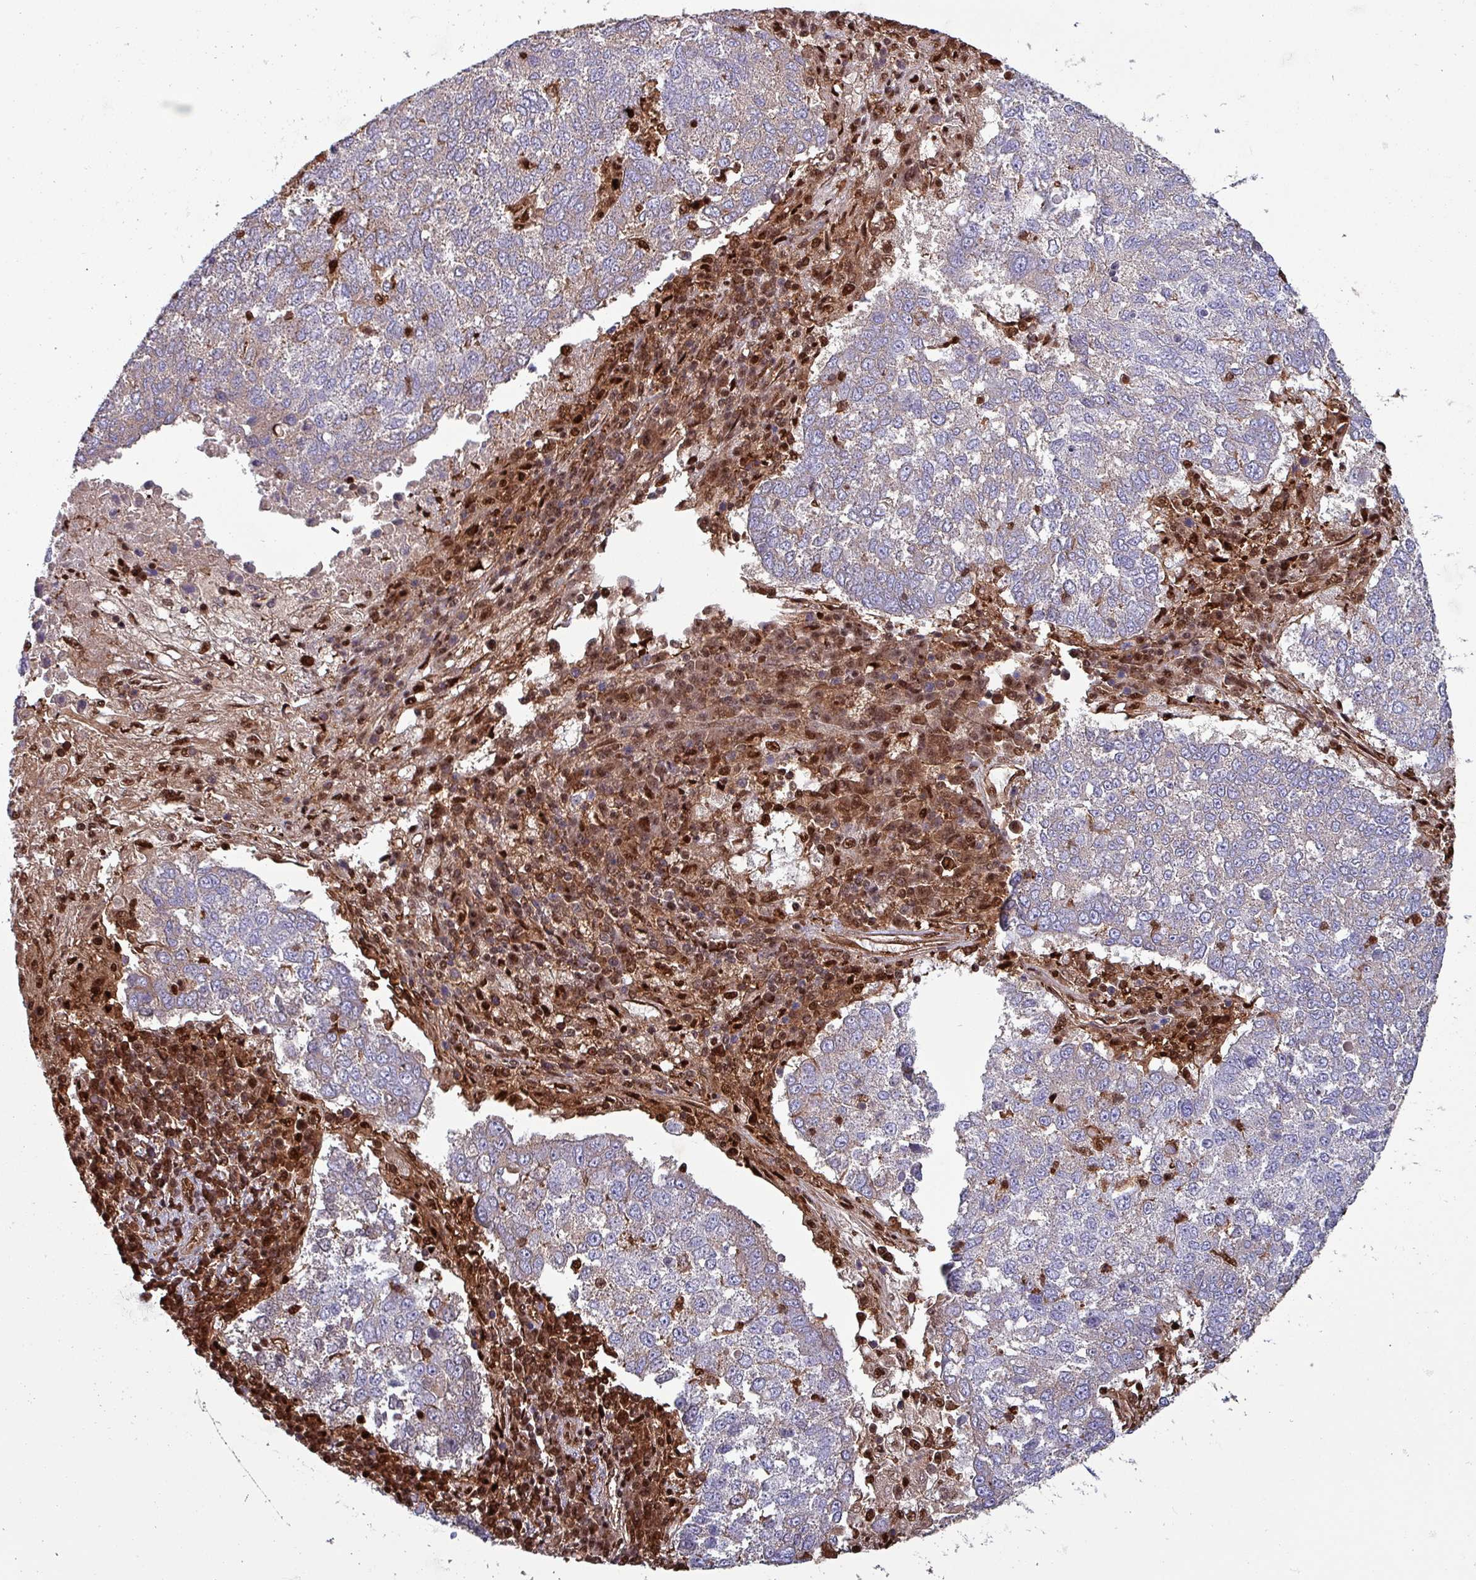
{"staining": {"intensity": "weak", "quantity": "25%-75%", "location": "cytoplasmic/membranous"}, "tissue": "lung cancer", "cell_type": "Tumor cells", "image_type": "cancer", "snomed": [{"axis": "morphology", "description": "Squamous cell carcinoma, NOS"}, {"axis": "topography", "description": "Lung"}], "caption": "Weak cytoplasmic/membranous expression for a protein is appreciated in approximately 25%-75% of tumor cells of lung cancer using IHC.", "gene": "PSMB8", "patient": {"sex": "male", "age": 73}}